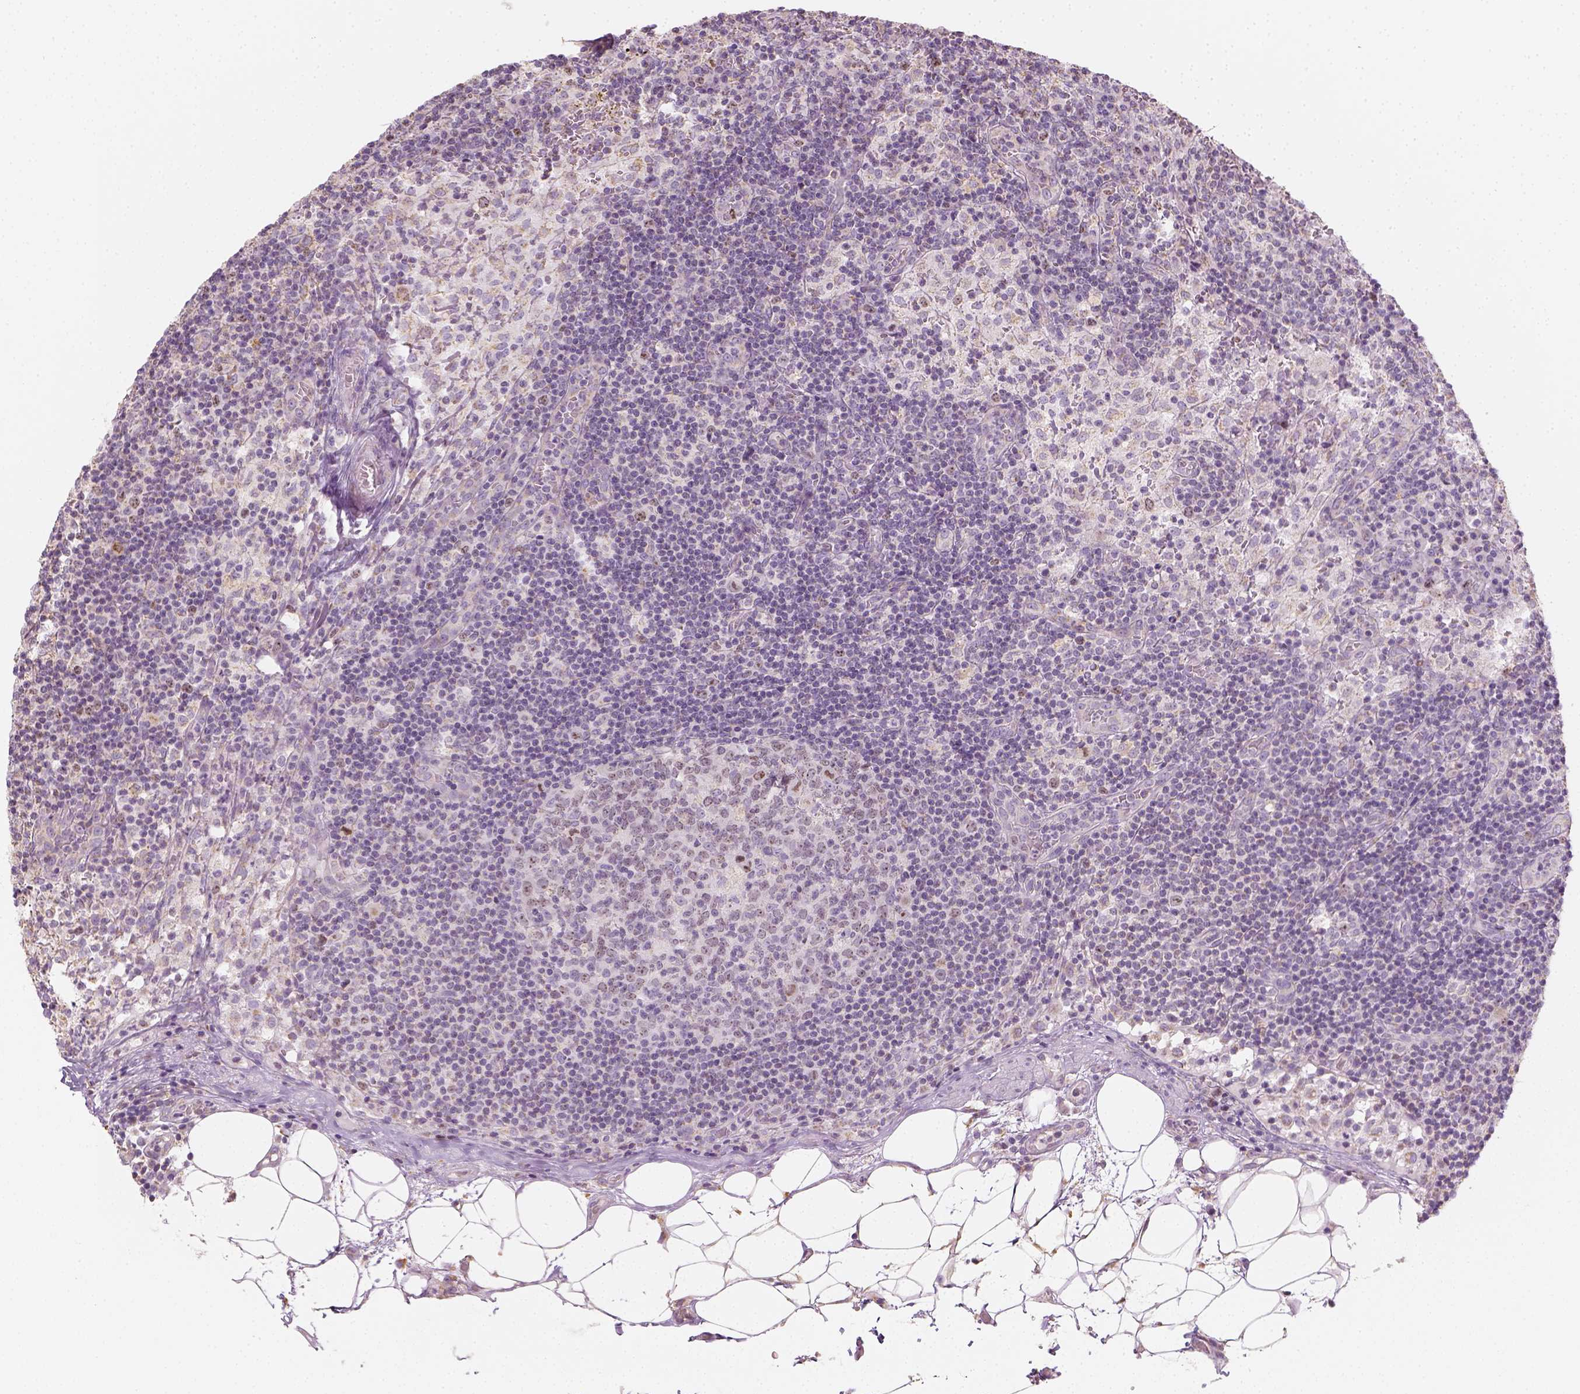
{"staining": {"intensity": "weak", "quantity": "<25%", "location": "nuclear"}, "tissue": "lymph node", "cell_type": "Germinal center cells", "image_type": "normal", "snomed": [{"axis": "morphology", "description": "Normal tissue, NOS"}, {"axis": "topography", "description": "Lymph node"}], "caption": "The image demonstrates no staining of germinal center cells in unremarkable lymph node. (DAB (3,3'-diaminobenzidine) immunohistochemistry (IHC), high magnification).", "gene": "LCA5", "patient": {"sex": "male", "age": 62}}